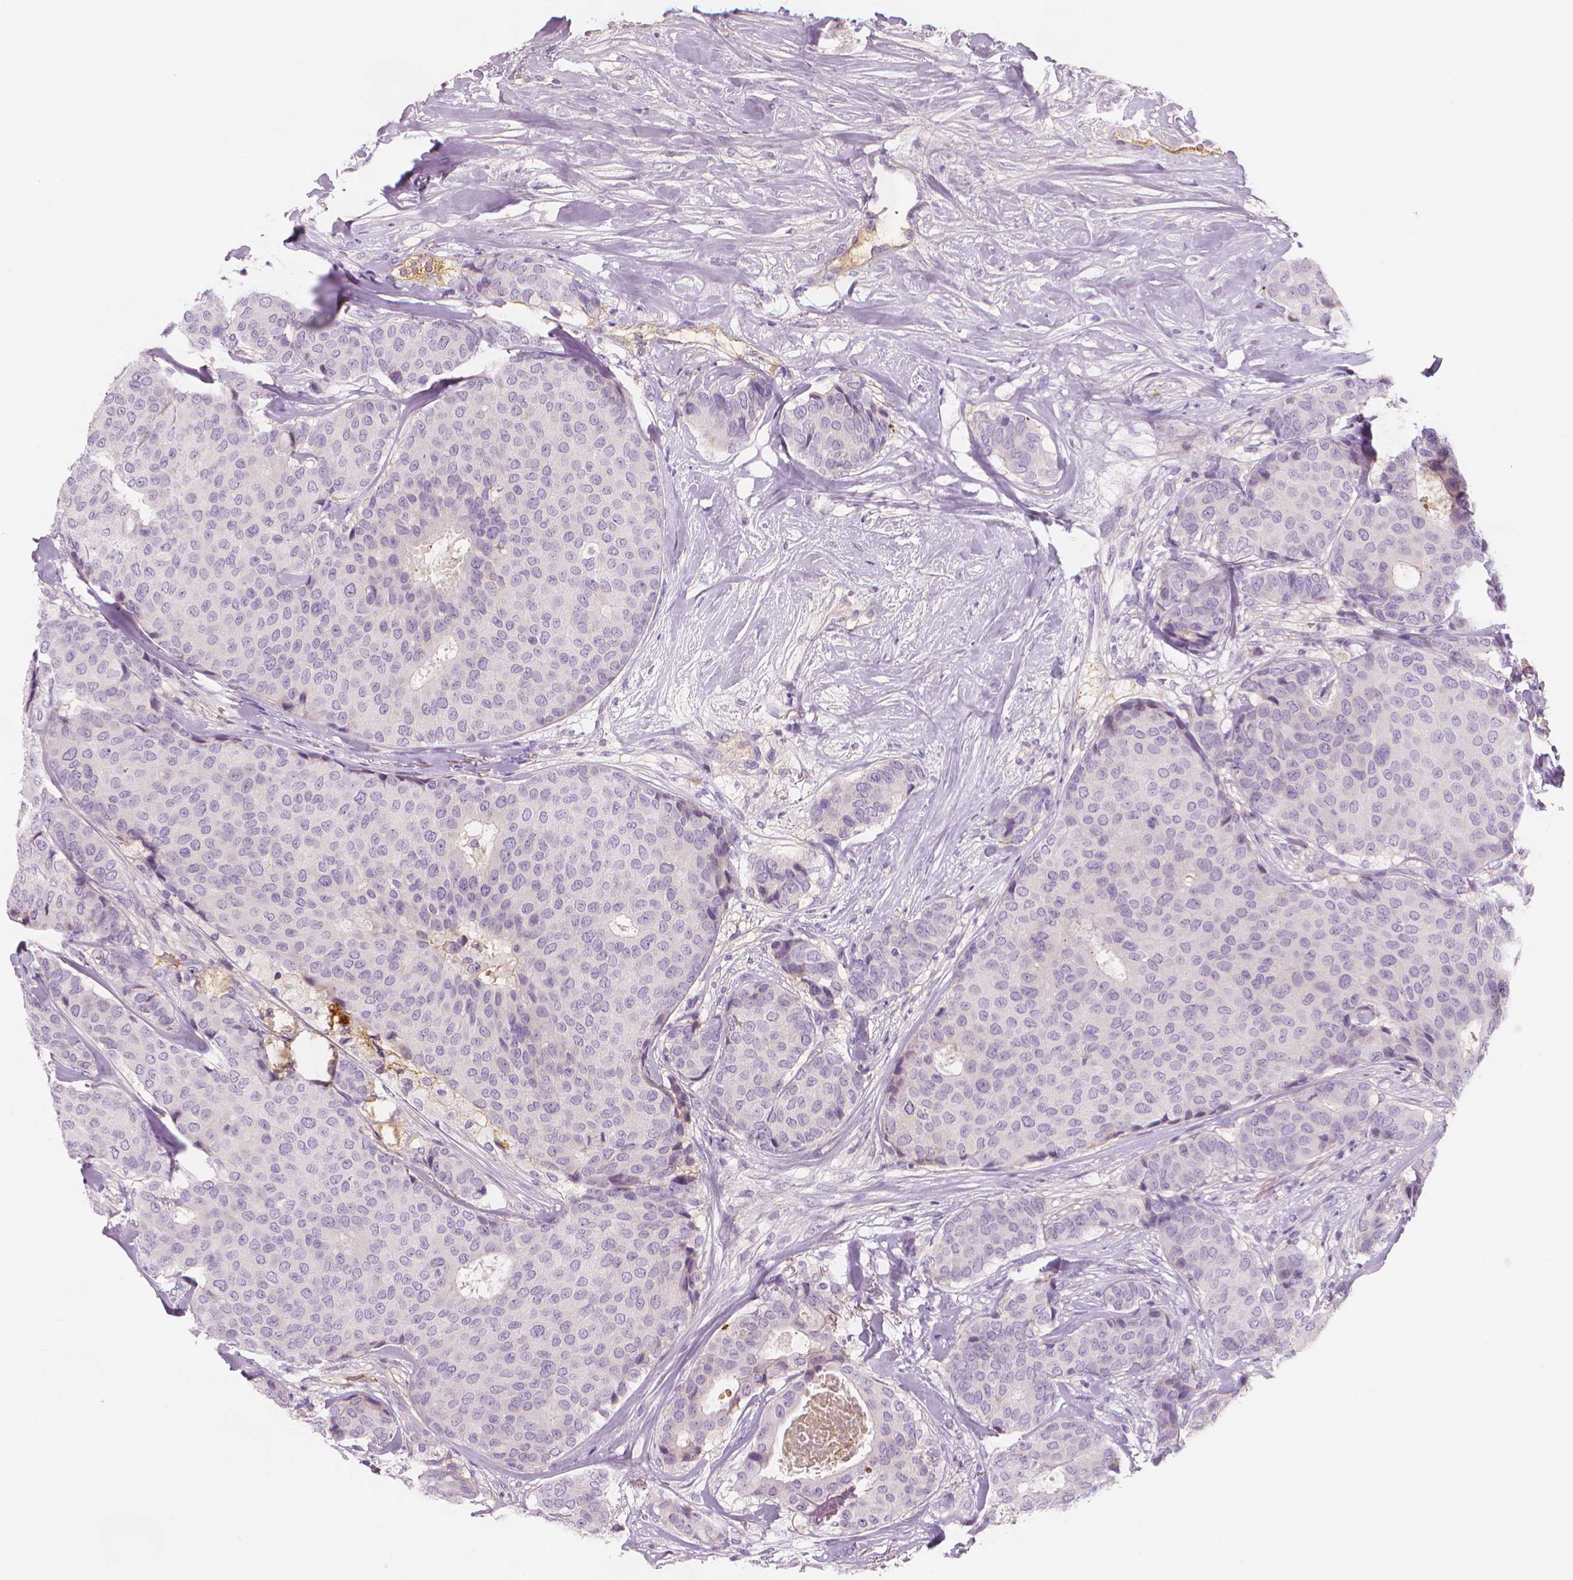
{"staining": {"intensity": "negative", "quantity": "none", "location": "none"}, "tissue": "breast cancer", "cell_type": "Tumor cells", "image_type": "cancer", "snomed": [{"axis": "morphology", "description": "Duct carcinoma"}, {"axis": "topography", "description": "Breast"}], "caption": "The photomicrograph reveals no significant positivity in tumor cells of breast infiltrating ductal carcinoma.", "gene": "APOA4", "patient": {"sex": "female", "age": 75}}